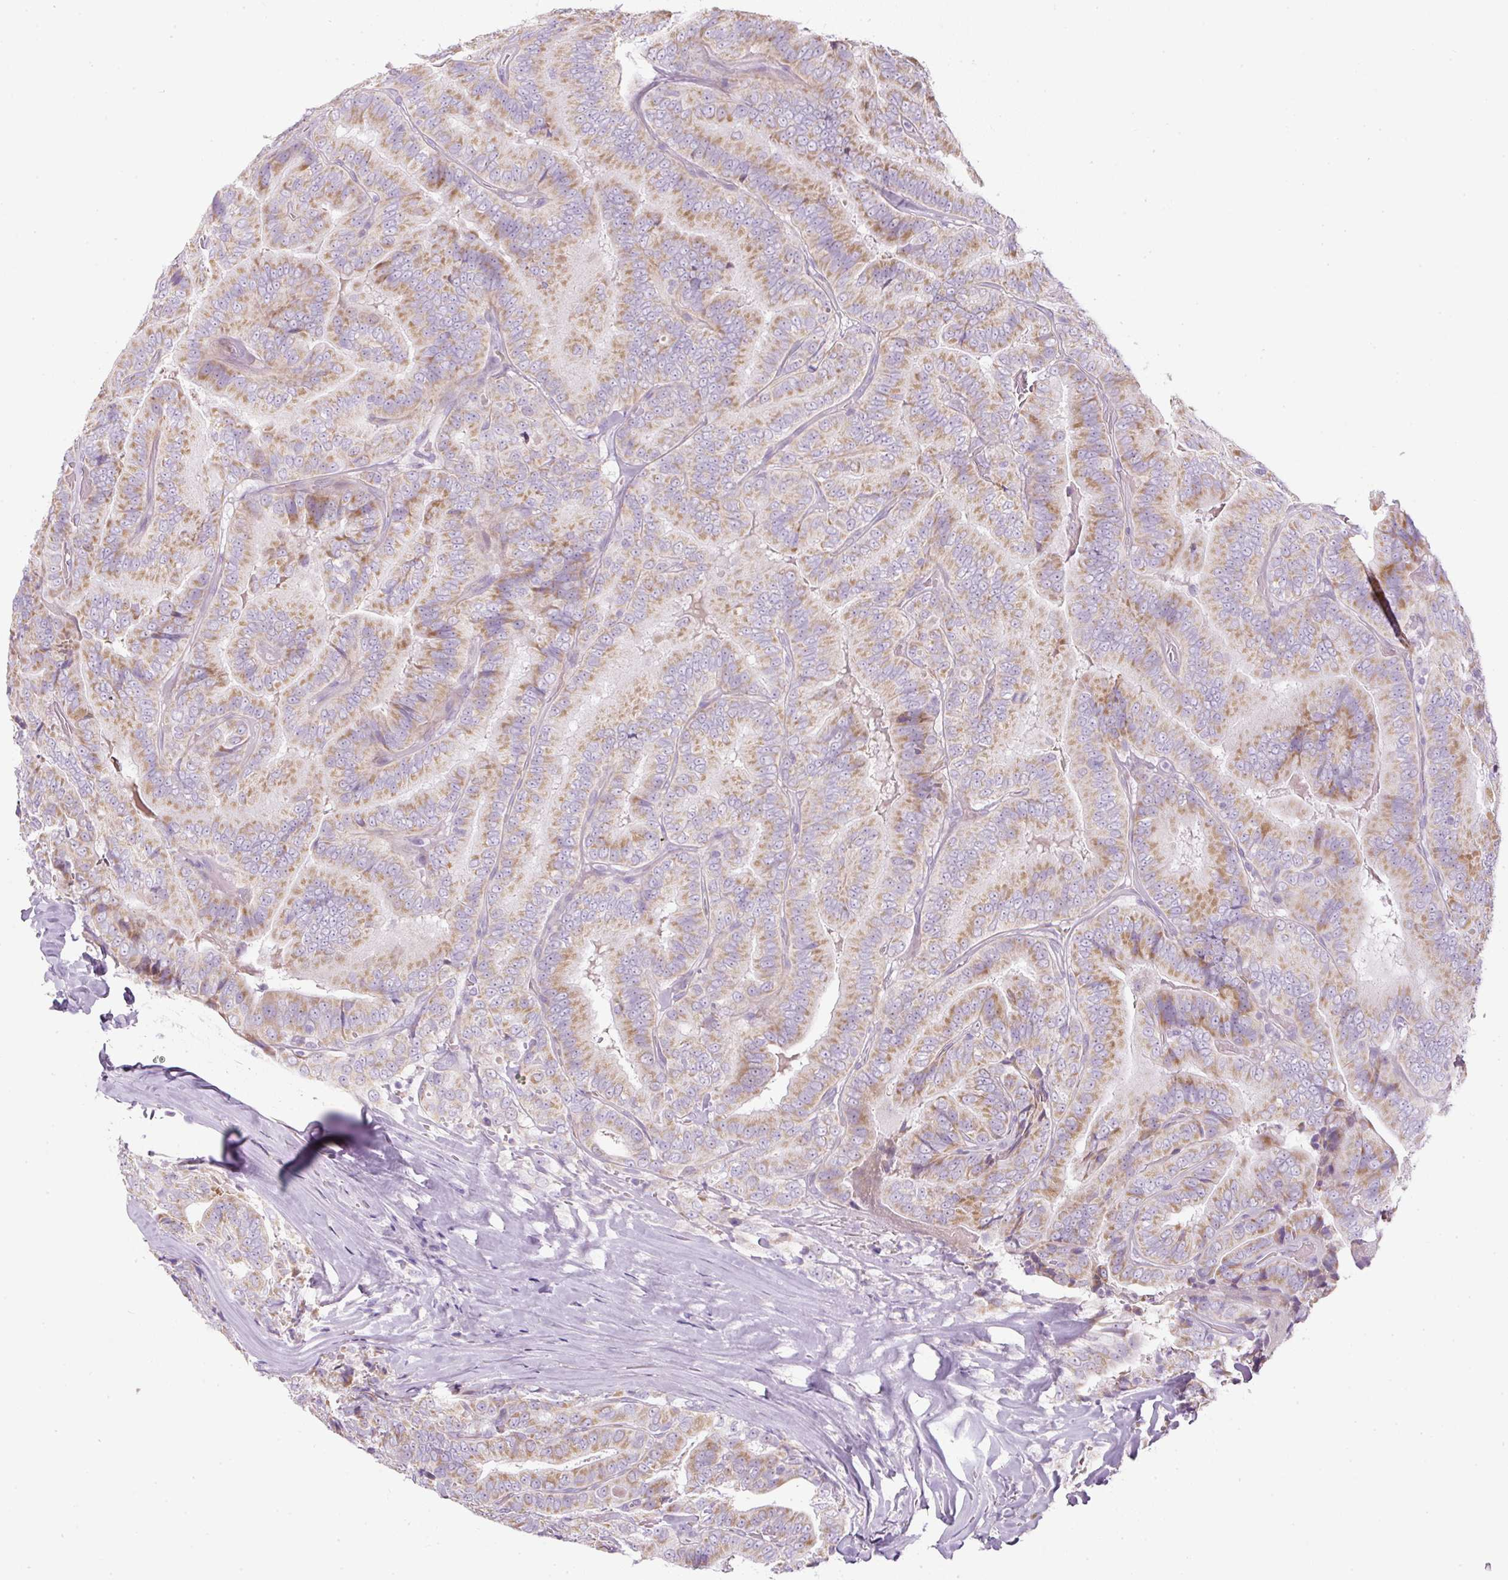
{"staining": {"intensity": "moderate", "quantity": "25%-75%", "location": "cytoplasmic/membranous"}, "tissue": "thyroid cancer", "cell_type": "Tumor cells", "image_type": "cancer", "snomed": [{"axis": "morphology", "description": "Papillary adenocarcinoma, NOS"}, {"axis": "topography", "description": "Thyroid gland"}], "caption": "An immunohistochemistry (IHC) image of tumor tissue is shown. Protein staining in brown labels moderate cytoplasmic/membranous positivity in thyroid papillary adenocarcinoma within tumor cells.", "gene": "FGFBP3", "patient": {"sex": "male", "age": 61}}